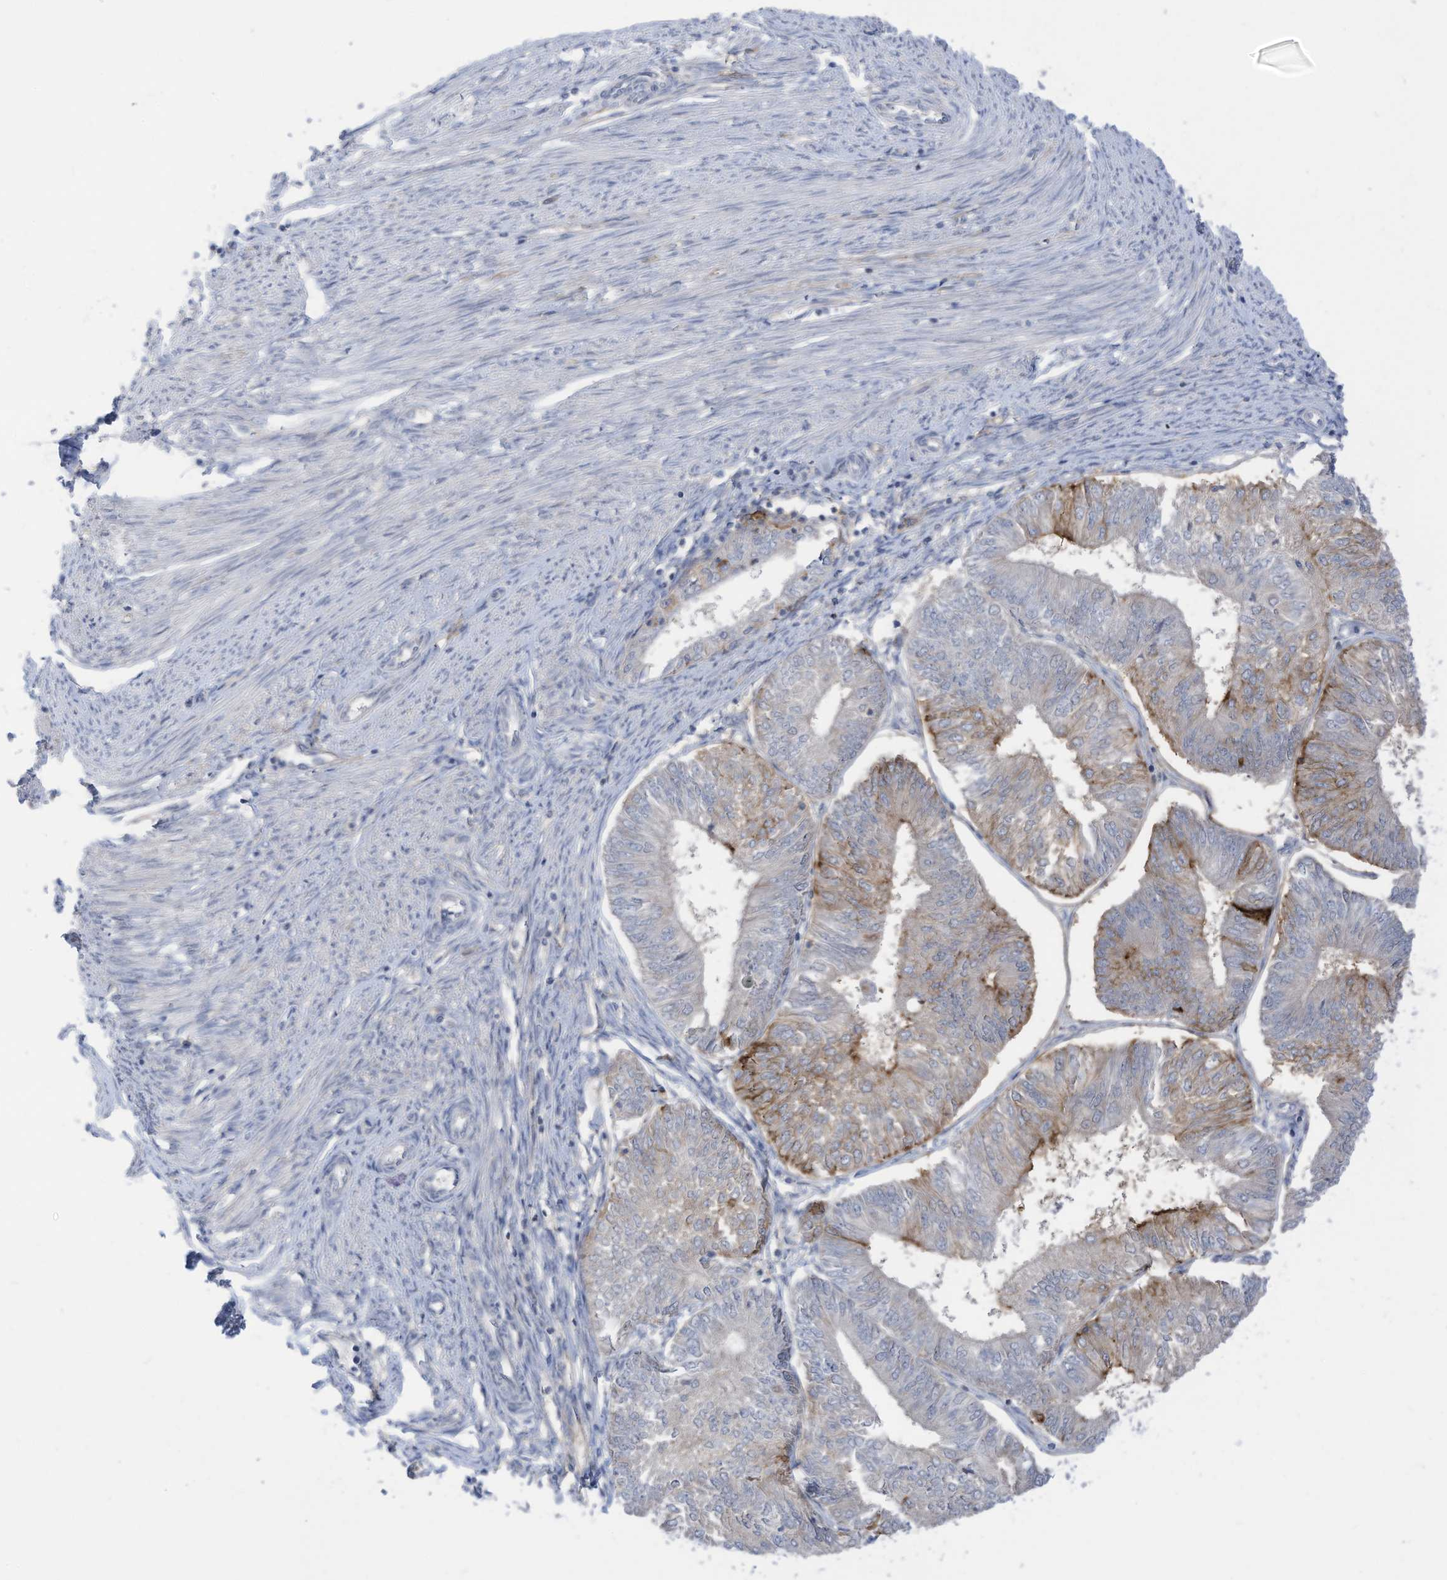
{"staining": {"intensity": "moderate", "quantity": "<25%", "location": "cytoplasmic/membranous"}, "tissue": "endometrial cancer", "cell_type": "Tumor cells", "image_type": "cancer", "snomed": [{"axis": "morphology", "description": "Adenocarcinoma, NOS"}, {"axis": "topography", "description": "Endometrium"}], "caption": "Tumor cells display moderate cytoplasmic/membranous staining in approximately <25% of cells in endometrial adenocarcinoma.", "gene": "SLC1A5", "patient": {"sex": "female", "age": 58}}